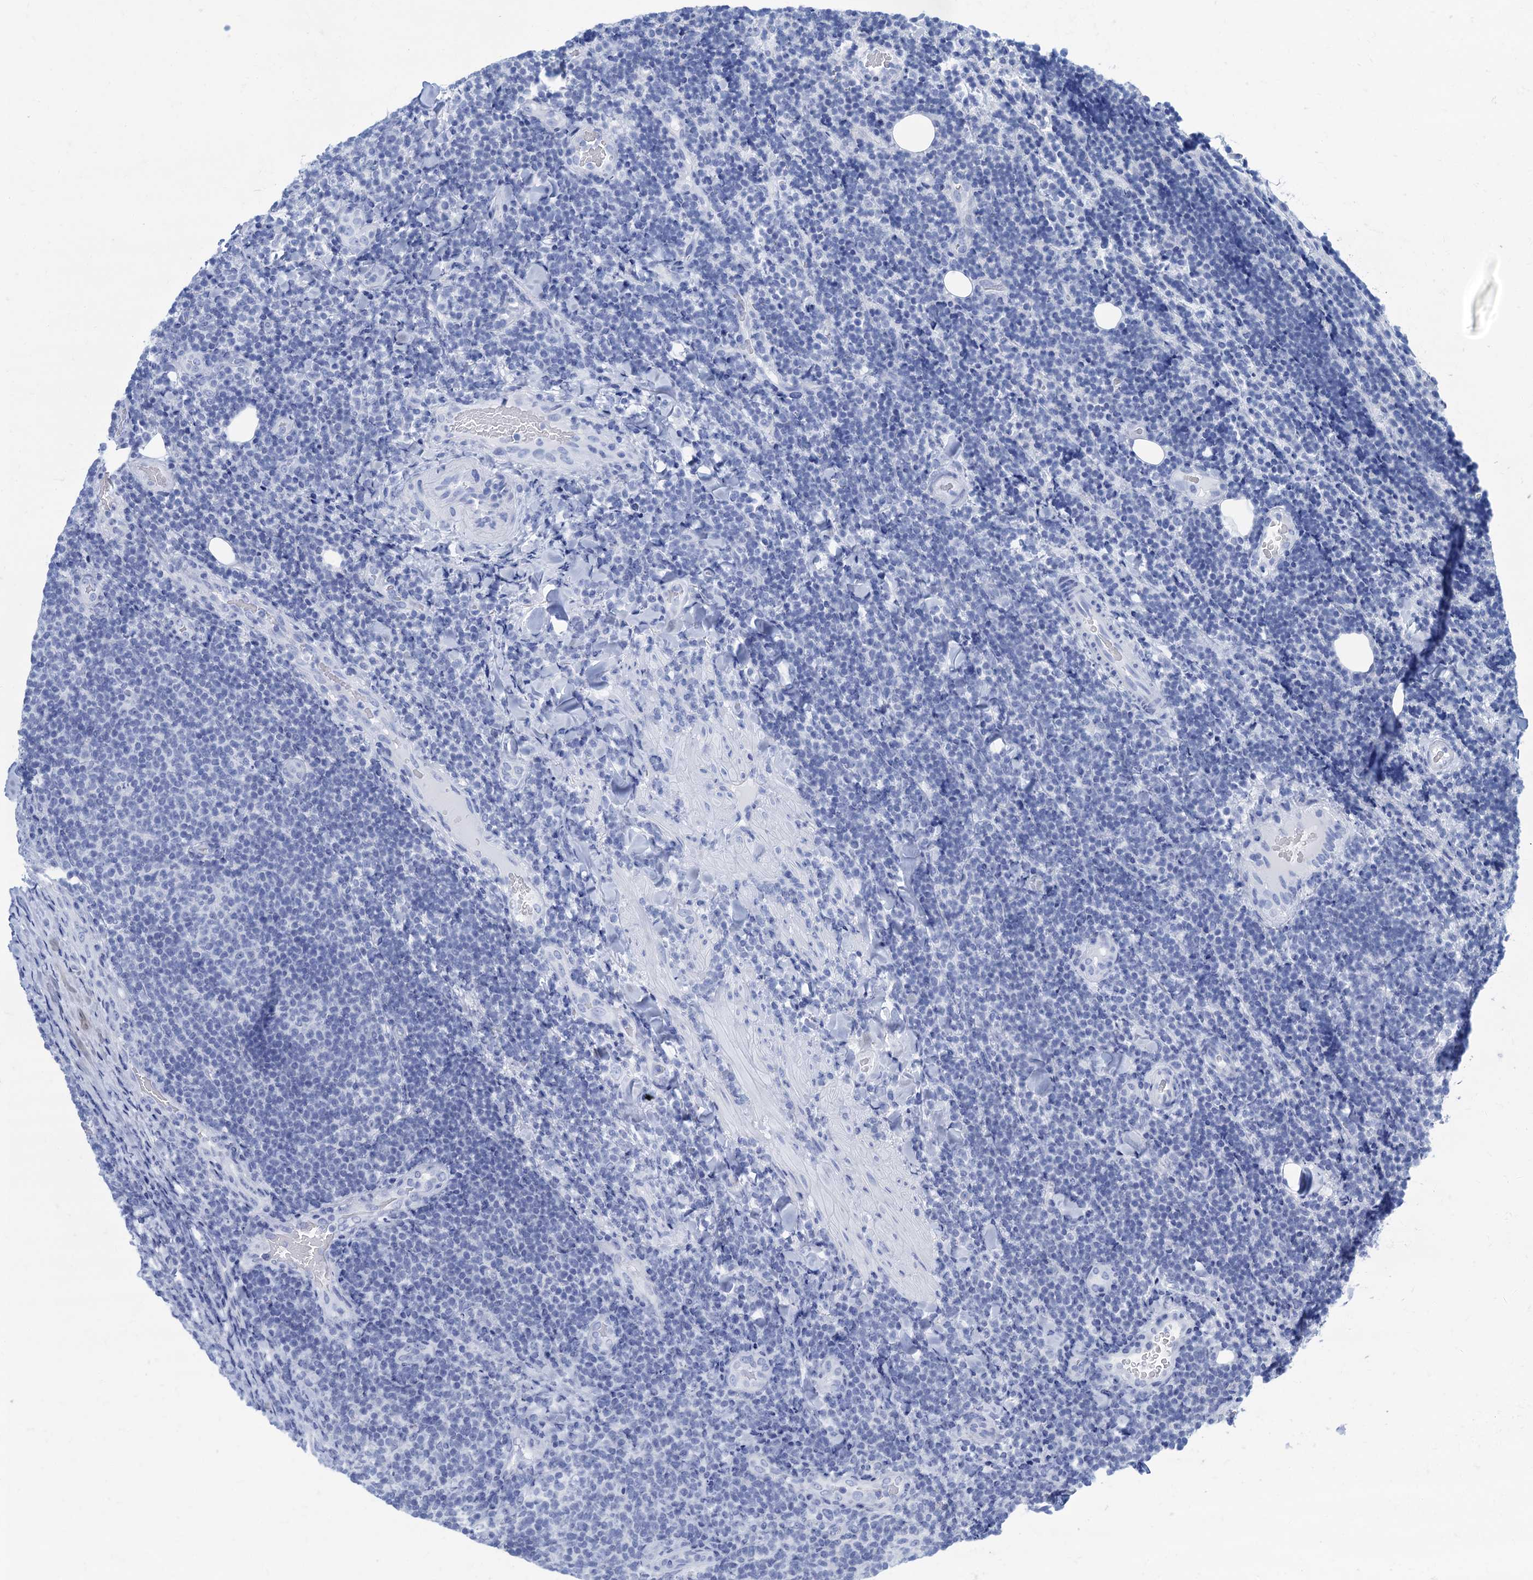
{"staining": {"intensity": "negative", "quantity": "none", "location": "none"}, "tissue": "lymphoma", "cell_type": "Tumor cells", "image_type": "cancer", "snomed": [{"axis": "morphology", "description": "Malignant lymphoma, non-Hodgkin's type, Low grade"}, {"axis": "topography", "description": "Lymph node"}], "caption": "DAB (3,3'-diaminobenzidine) immunohistochemical staining of lymphoma exhibits no significant expression in tumor cells. The staining is performed using DAB (3,3'-diaminobenzidine) brown chromogen with nuclei counter-stained in using hematoxylin.", "gene": "CABYR", "patient": {"sex": "male", "age": 66}}